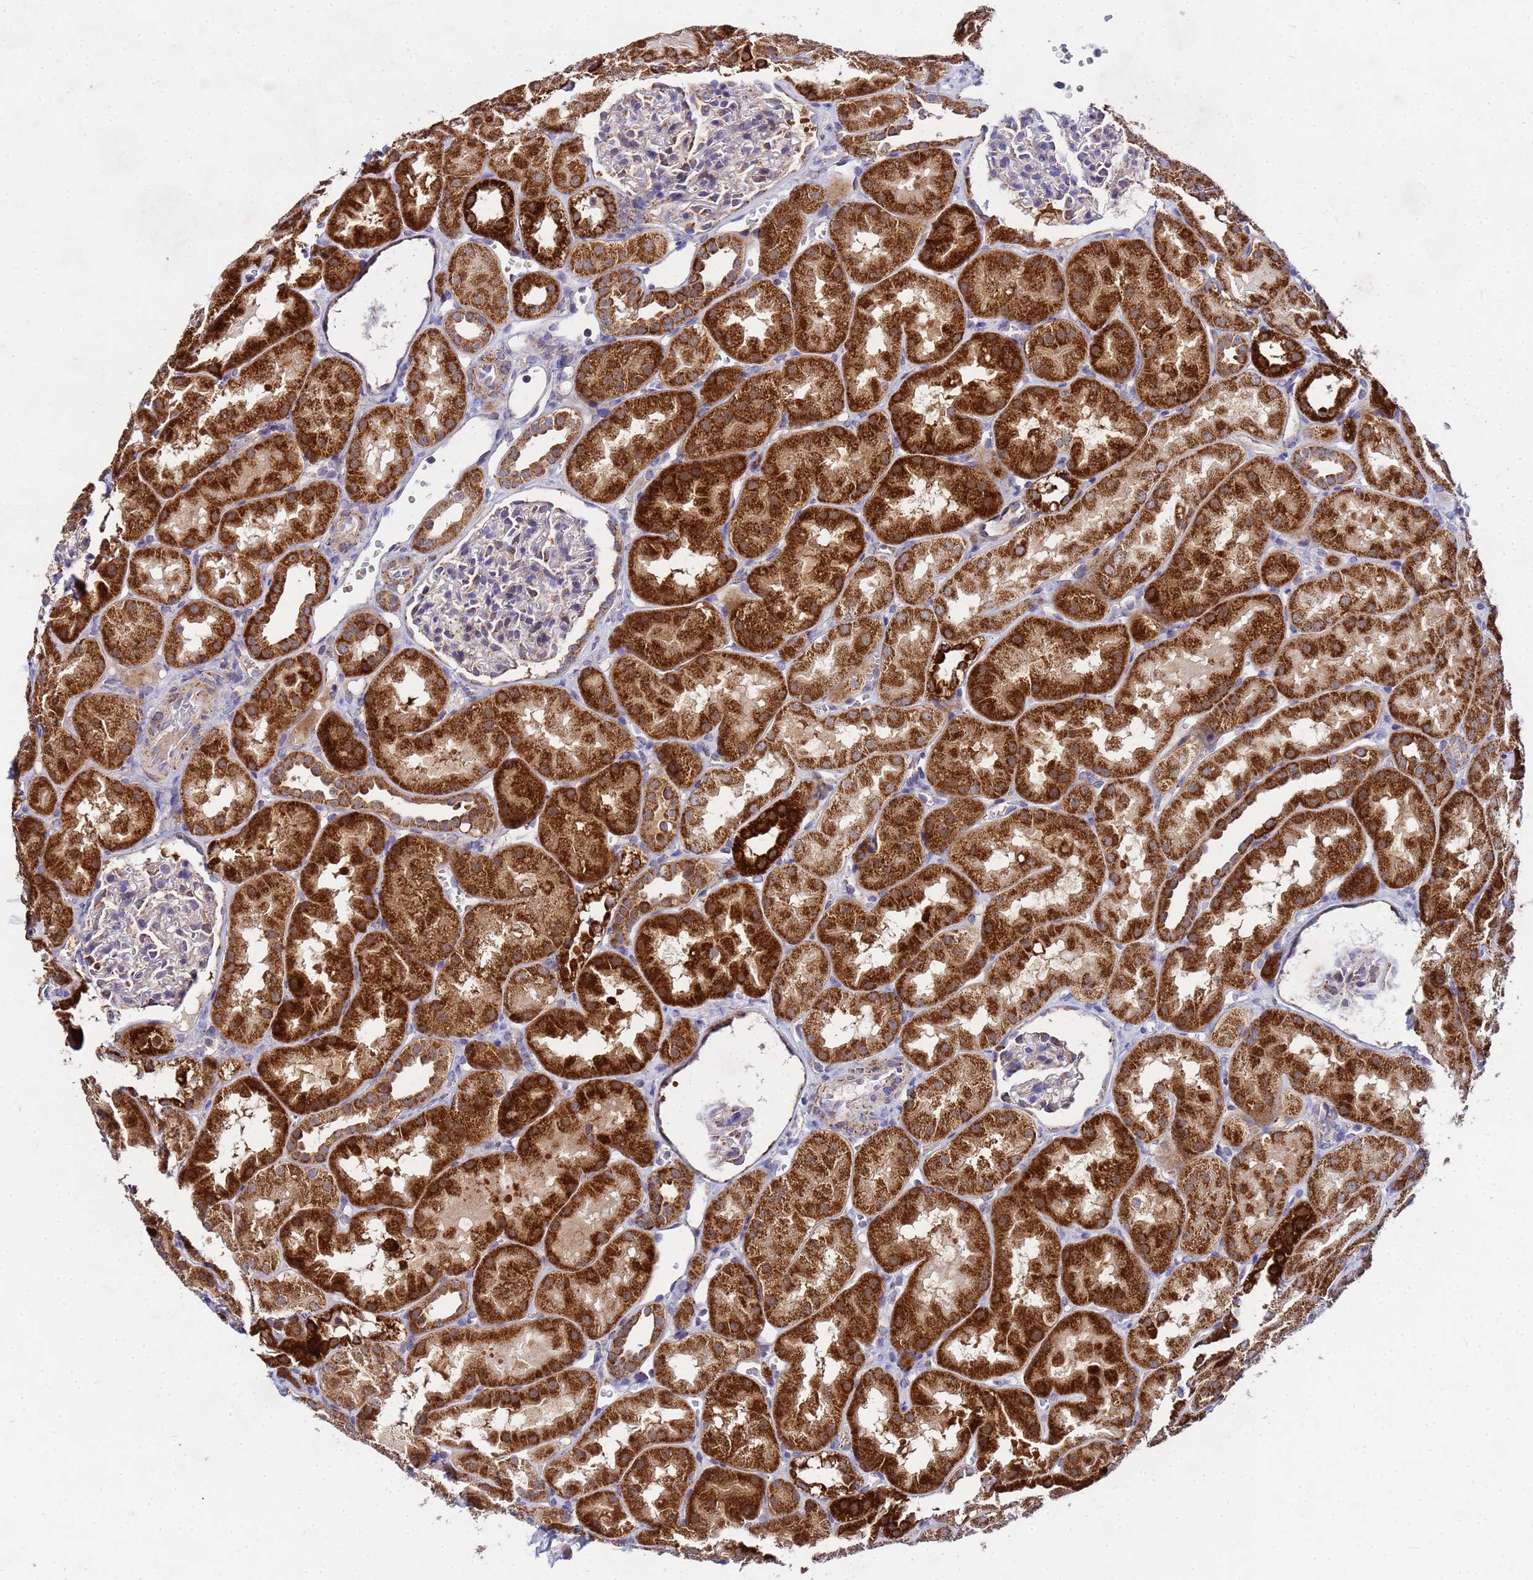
{"staining": {"intensity": "moderate", "quantity": "<25%", "location": "cytoplasmic/membranous"}, "tissue": "kidney", "cell_type": "Cells in glomeruli", "image_type": "normal", "snomed": [{"axis": "morphology", "description": "Normal tissue, NOS"}, {"axis": "topography", "description": "Kidney"}, {"axis": "topography", "description": "Urinary bladder"}], "caption": "A brown stain highlights moderate cytoplasmic/membranous expression of a protein in cells in glomeruli of benign kidney.", "gene": "FAHD2A", "patient": {"sex": "male", "age": 16}}